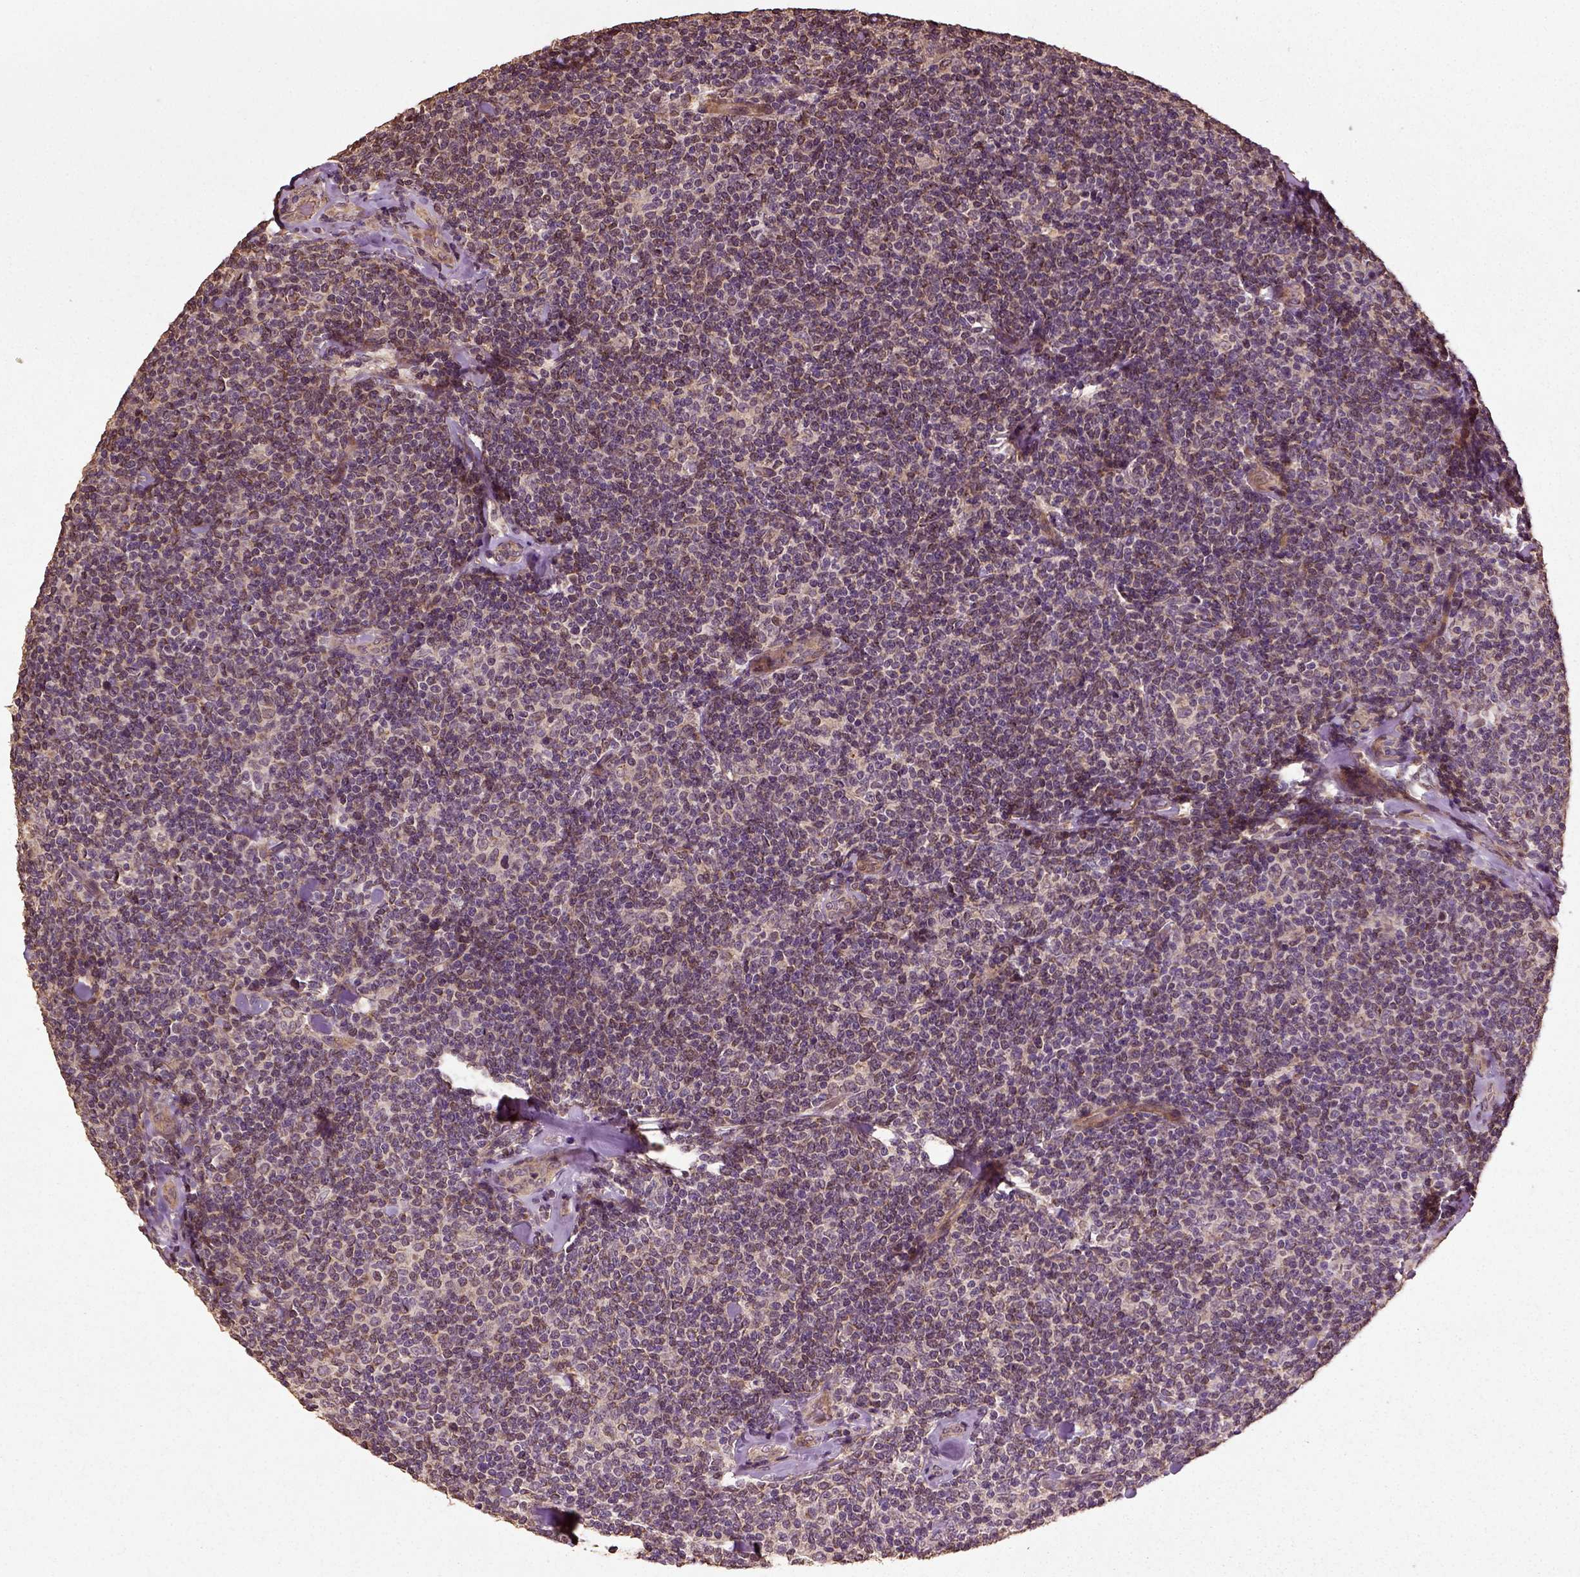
{"staining": {"intensity": "negative", "quantity": "none", "location": "none"}, "tissue": "lymphoma", "cell_type": "Tumor cells", "image_type": "cancer", "snomed": [{"axis": "morphology", "description": "Malignant lymphoma, non-Hodgkin's type, Low grade"}, {"axis": "topography", "description": "Lymph node"}], "caption": "Lymphoma was stained to show a protein in brown. There is no significant expression in tumor cells.", "gene": "ERV3-1", "patient": {"sex": "female", "age": 56}}